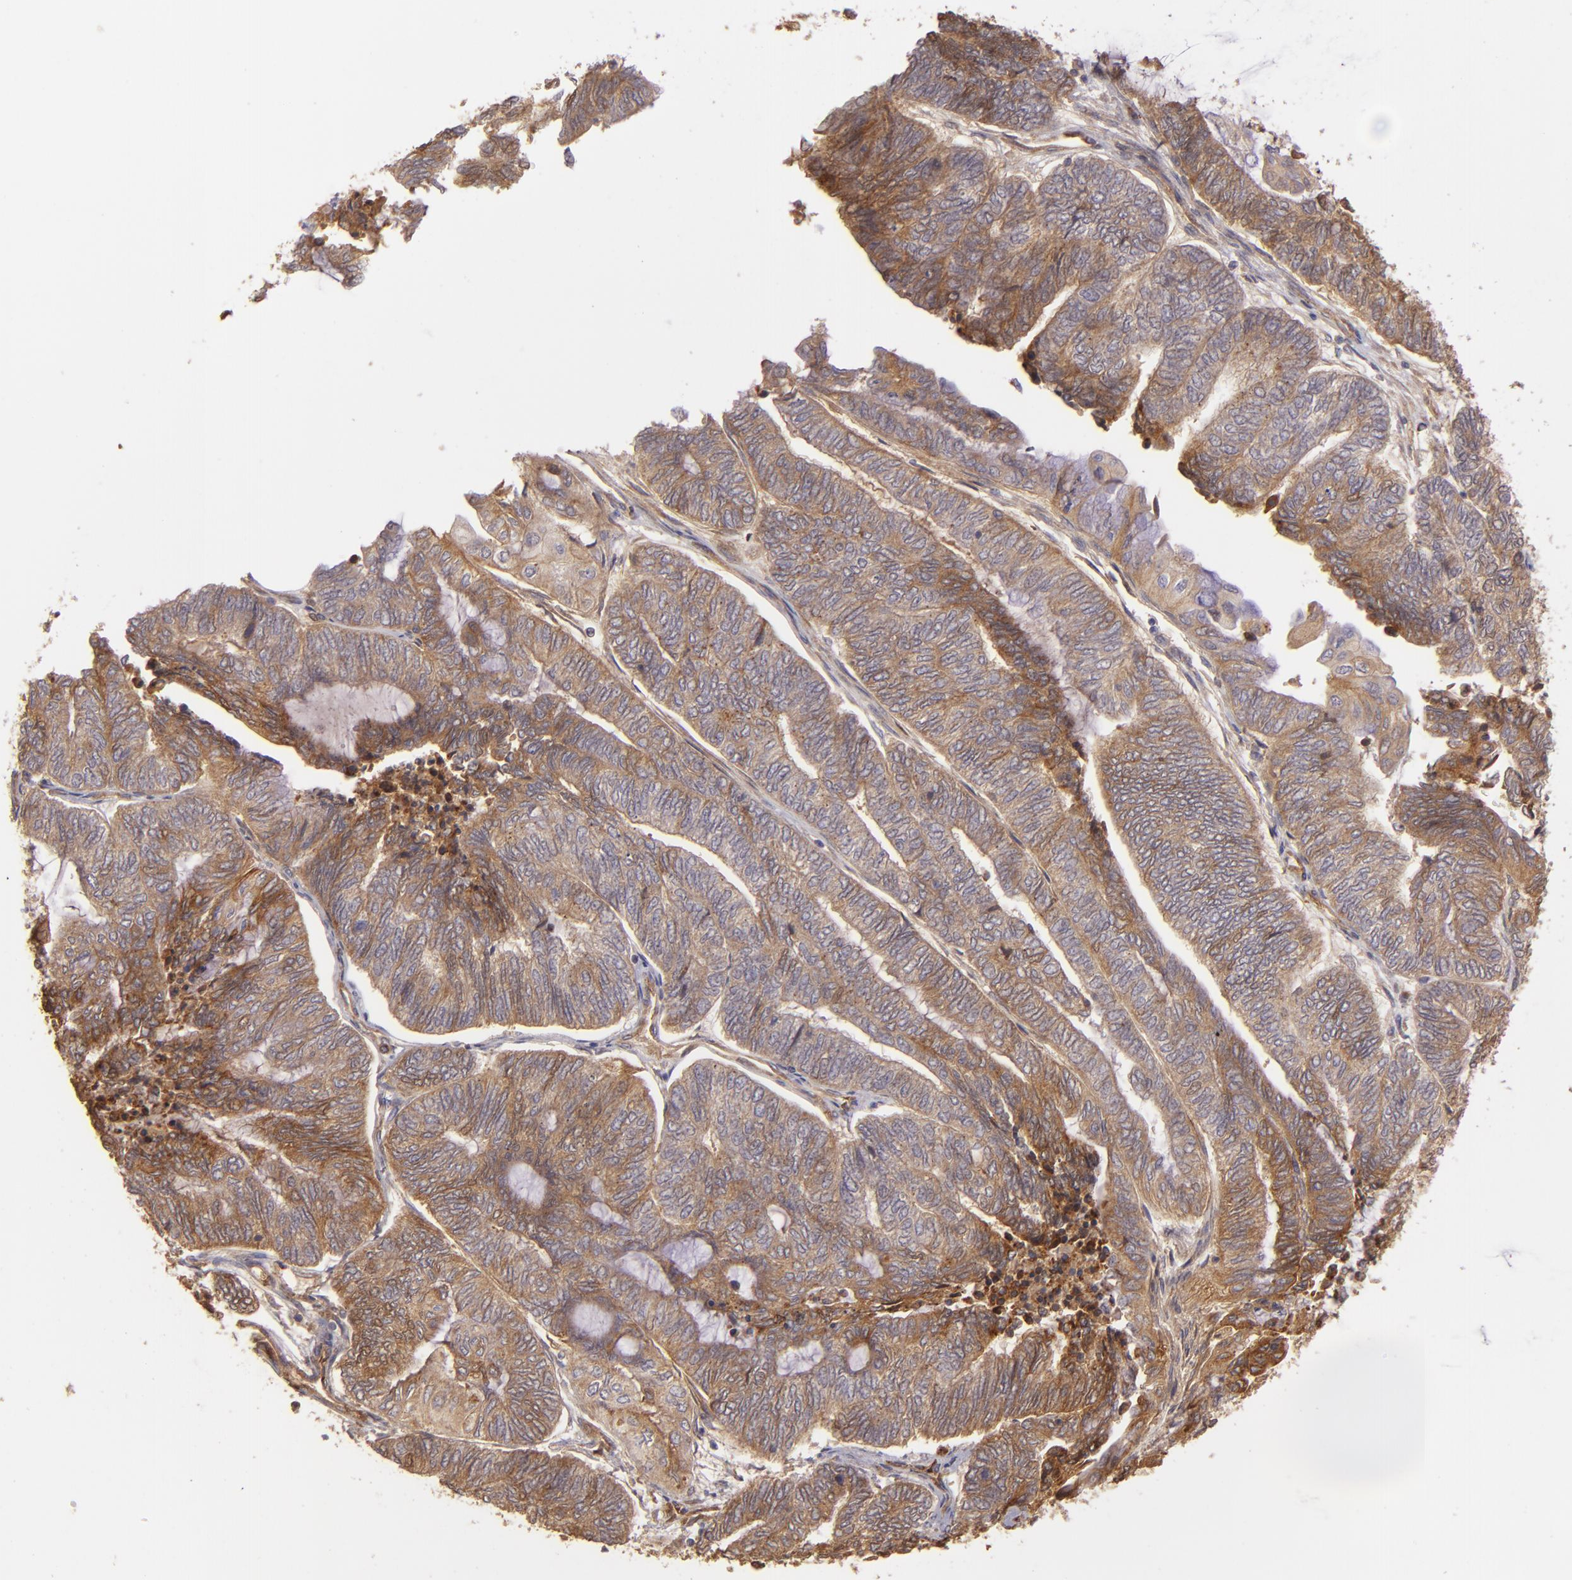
{"staining": {"intensity": "moderate", "quantity": ">75%", "location": "cytoplasmic/membranous"}, "tissue": "endometrial cancer", "cell_type": "Tumor cells", "image_type": "cancer", "snomed": [{"axis": "morphology", "description": "Adenocarcinoma, NOS"}, {"axis": "topography", "description": "Uterus"}, {"axis": "topography", "description": "Endometrium"}], "caption": "A brown stain shows moderate cytoplasmic/membranous expression of a protein in human endometrial adenocarcinoma tumor cells.", "gene": "ECE1", "patient": {"sex": "female", "age": 70}}